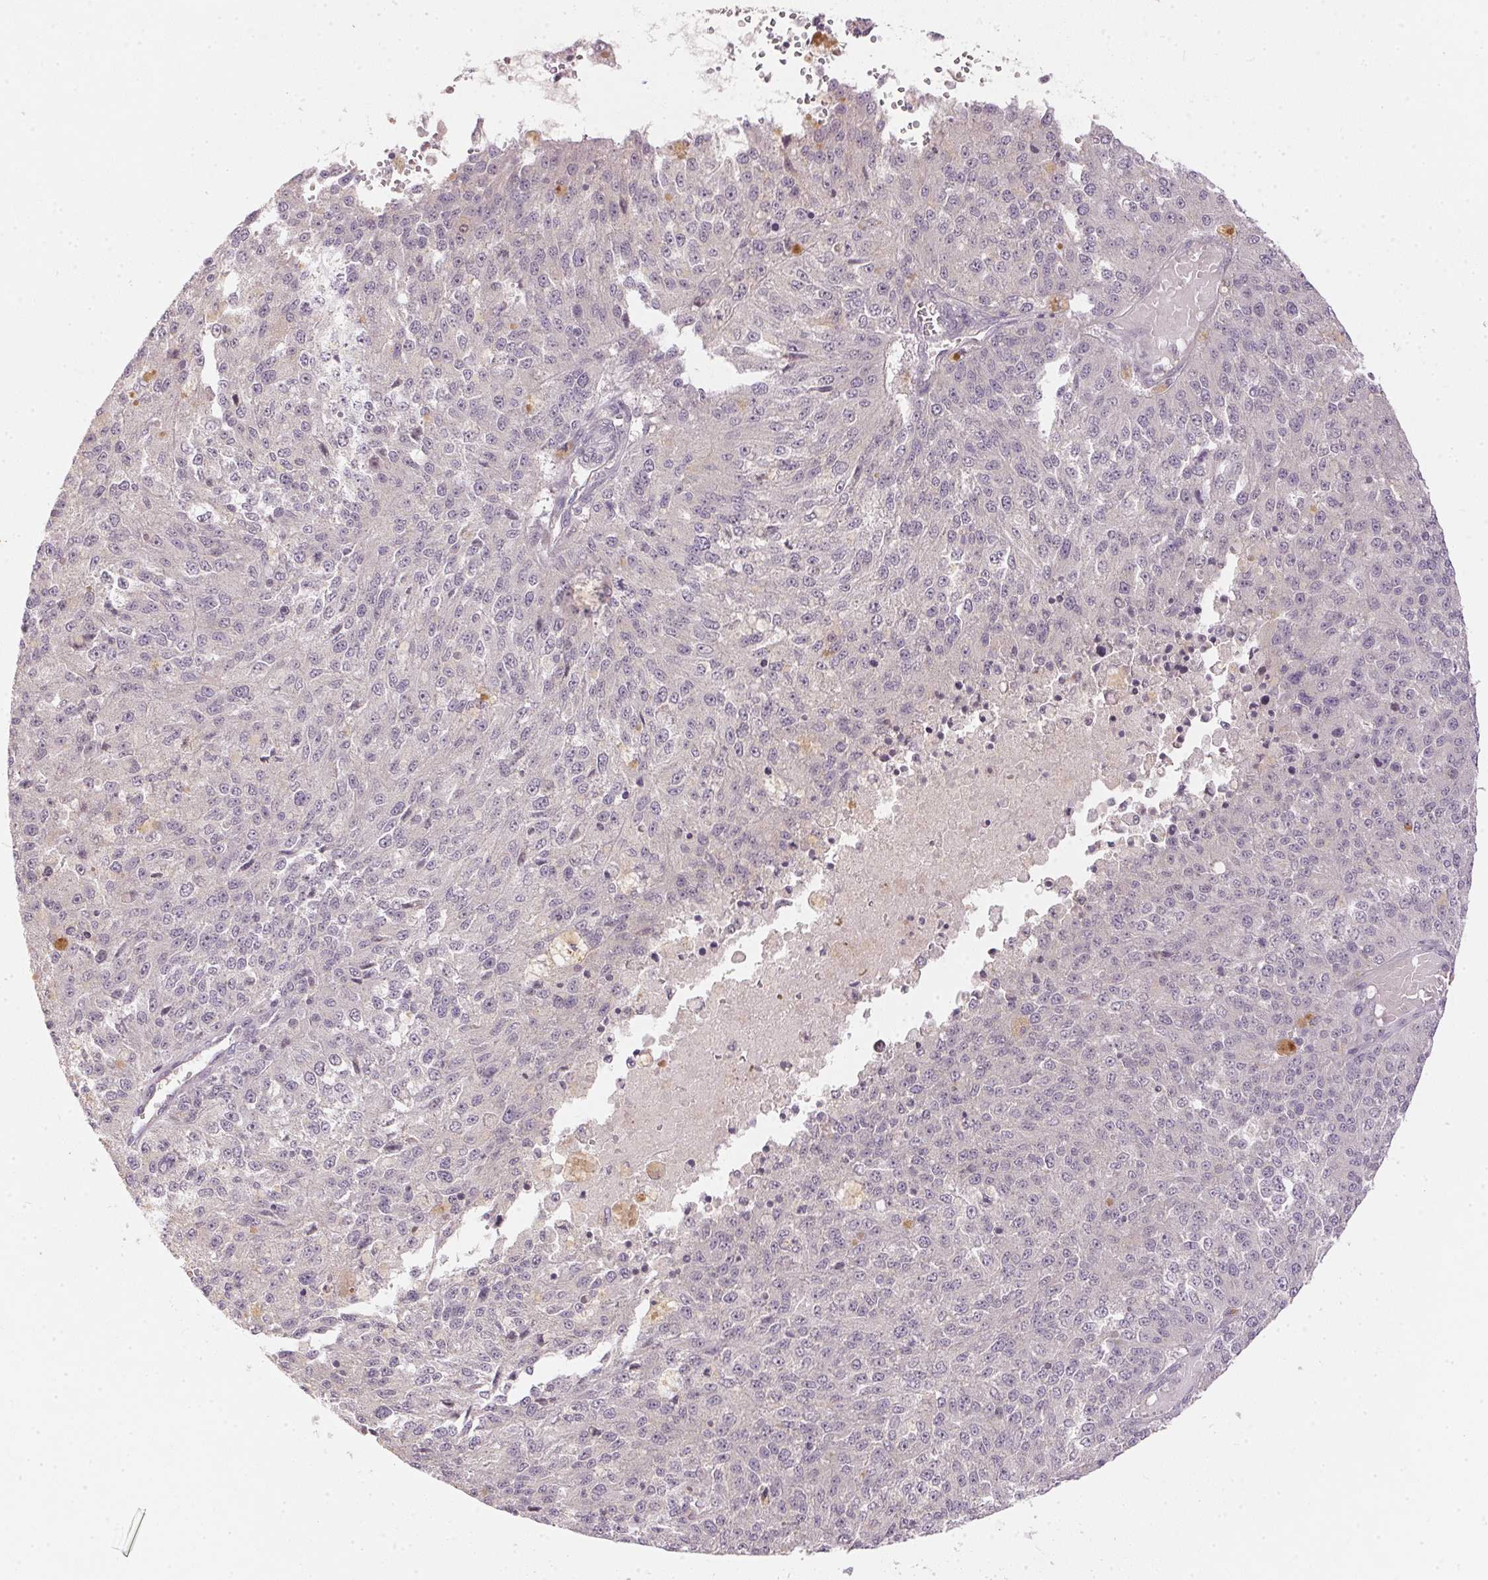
{"staining": {"intensity": "negative", "quantity": "none", "location": "none"}, "tissue": "melanoma", "cell_type": "Tumor cells", "image_type": "cancer", "snomed": [{"axis": "morphology", "description": "Malignant melanoma, Metastatic site"}, {"axis": "topography", "description": "Lymph node"}], "caption": "Human melanoma stained for a protein using IHC exhibits no expression in tumor cells.", "gene": "TTC23L", "patient": {"sex": "female", "age": 64}}